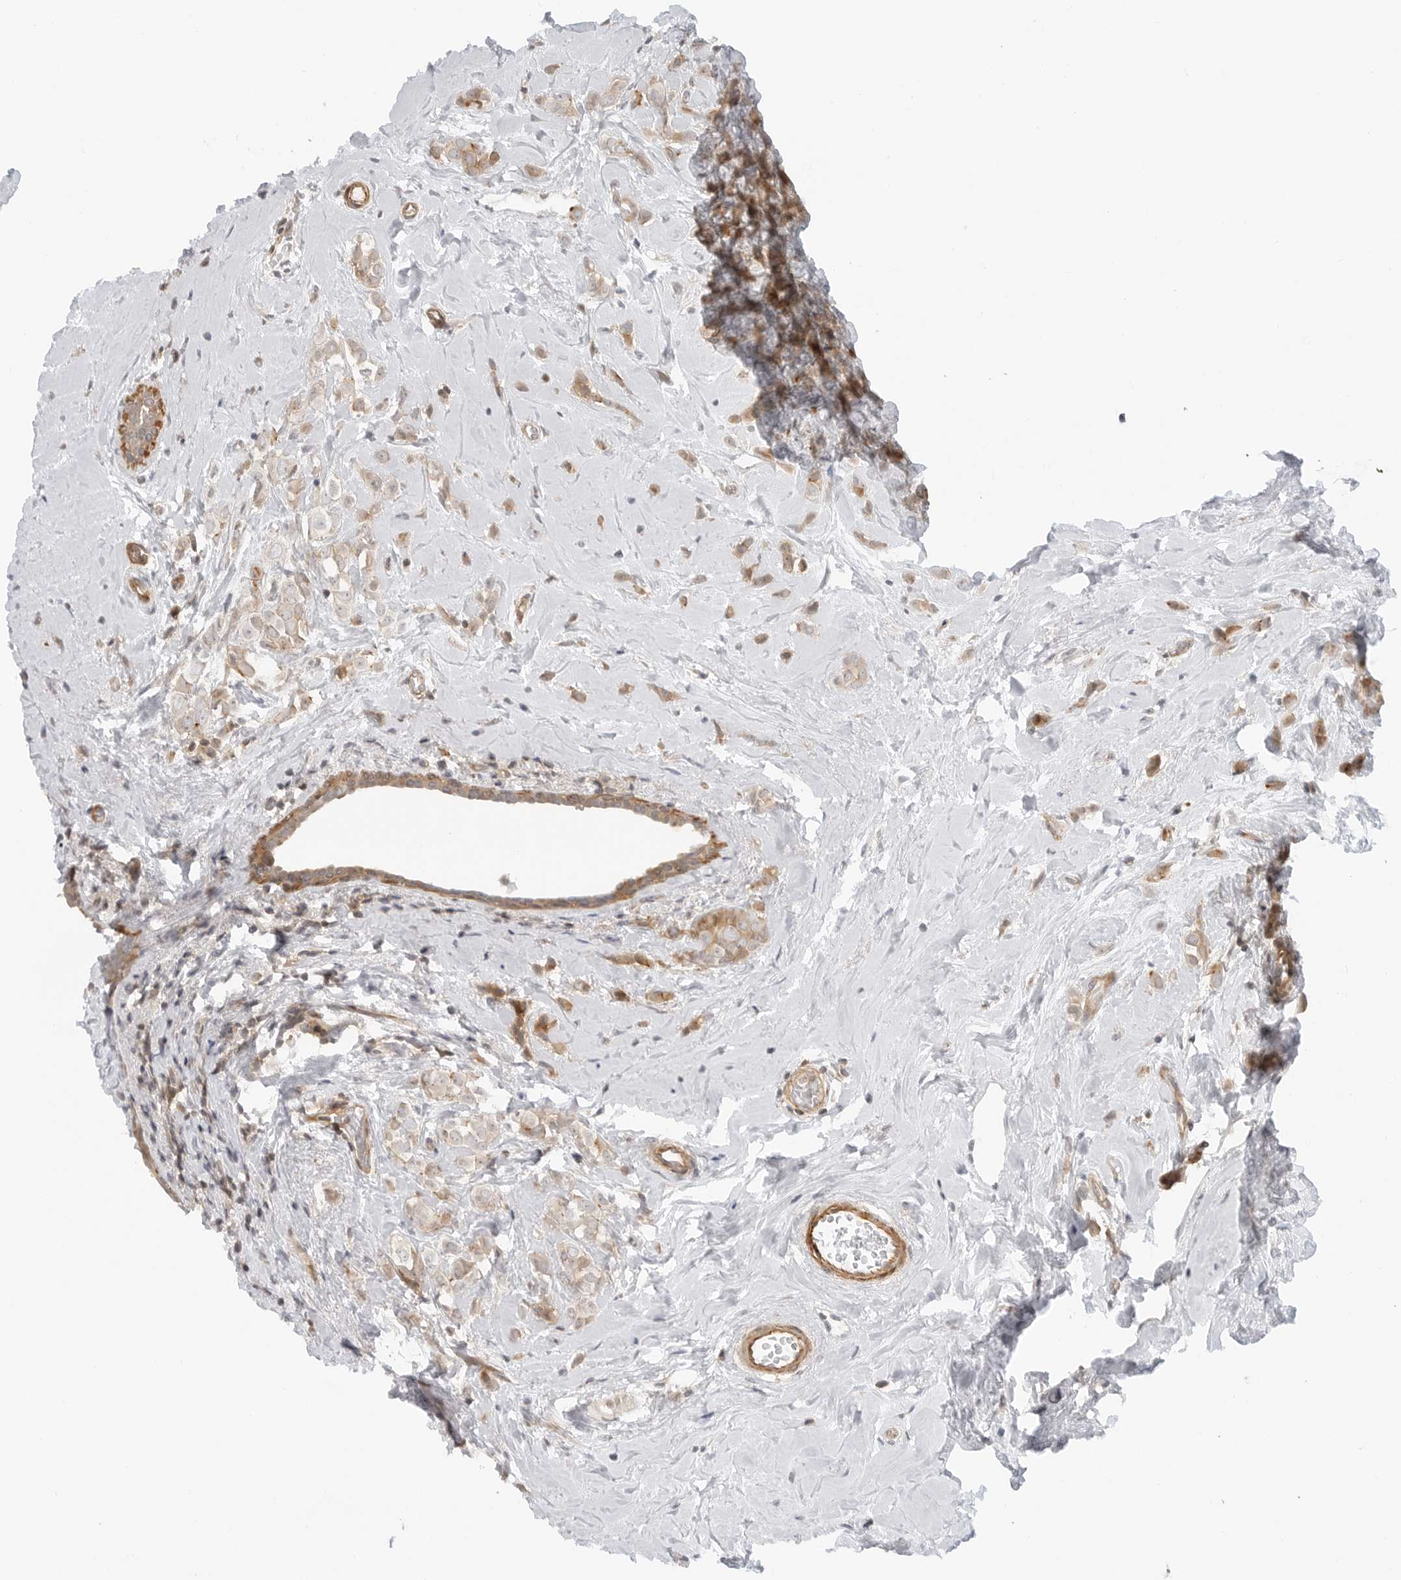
{"staining": {"intensity": "weak", "quantity": ">75%", "location": "cytoplasmic/membranous"}, "tissue": "breast cancer", "cell_type": "Tumor cells", "image_type": "cancer", "snomed": [{"axis": "morphology", "description": "Lobular carcinoma"}, {"axis": "topography", "description": "Breast"}], "caption": "Breast cancer tissue reveals weak cytoplasmic/membranous expression in about >75% of tumor cells (Brightfield microscopy of DAB IHC at high magnification).", "gene": "STXBP3", "patient": {"sex": "female", "age": 47}}